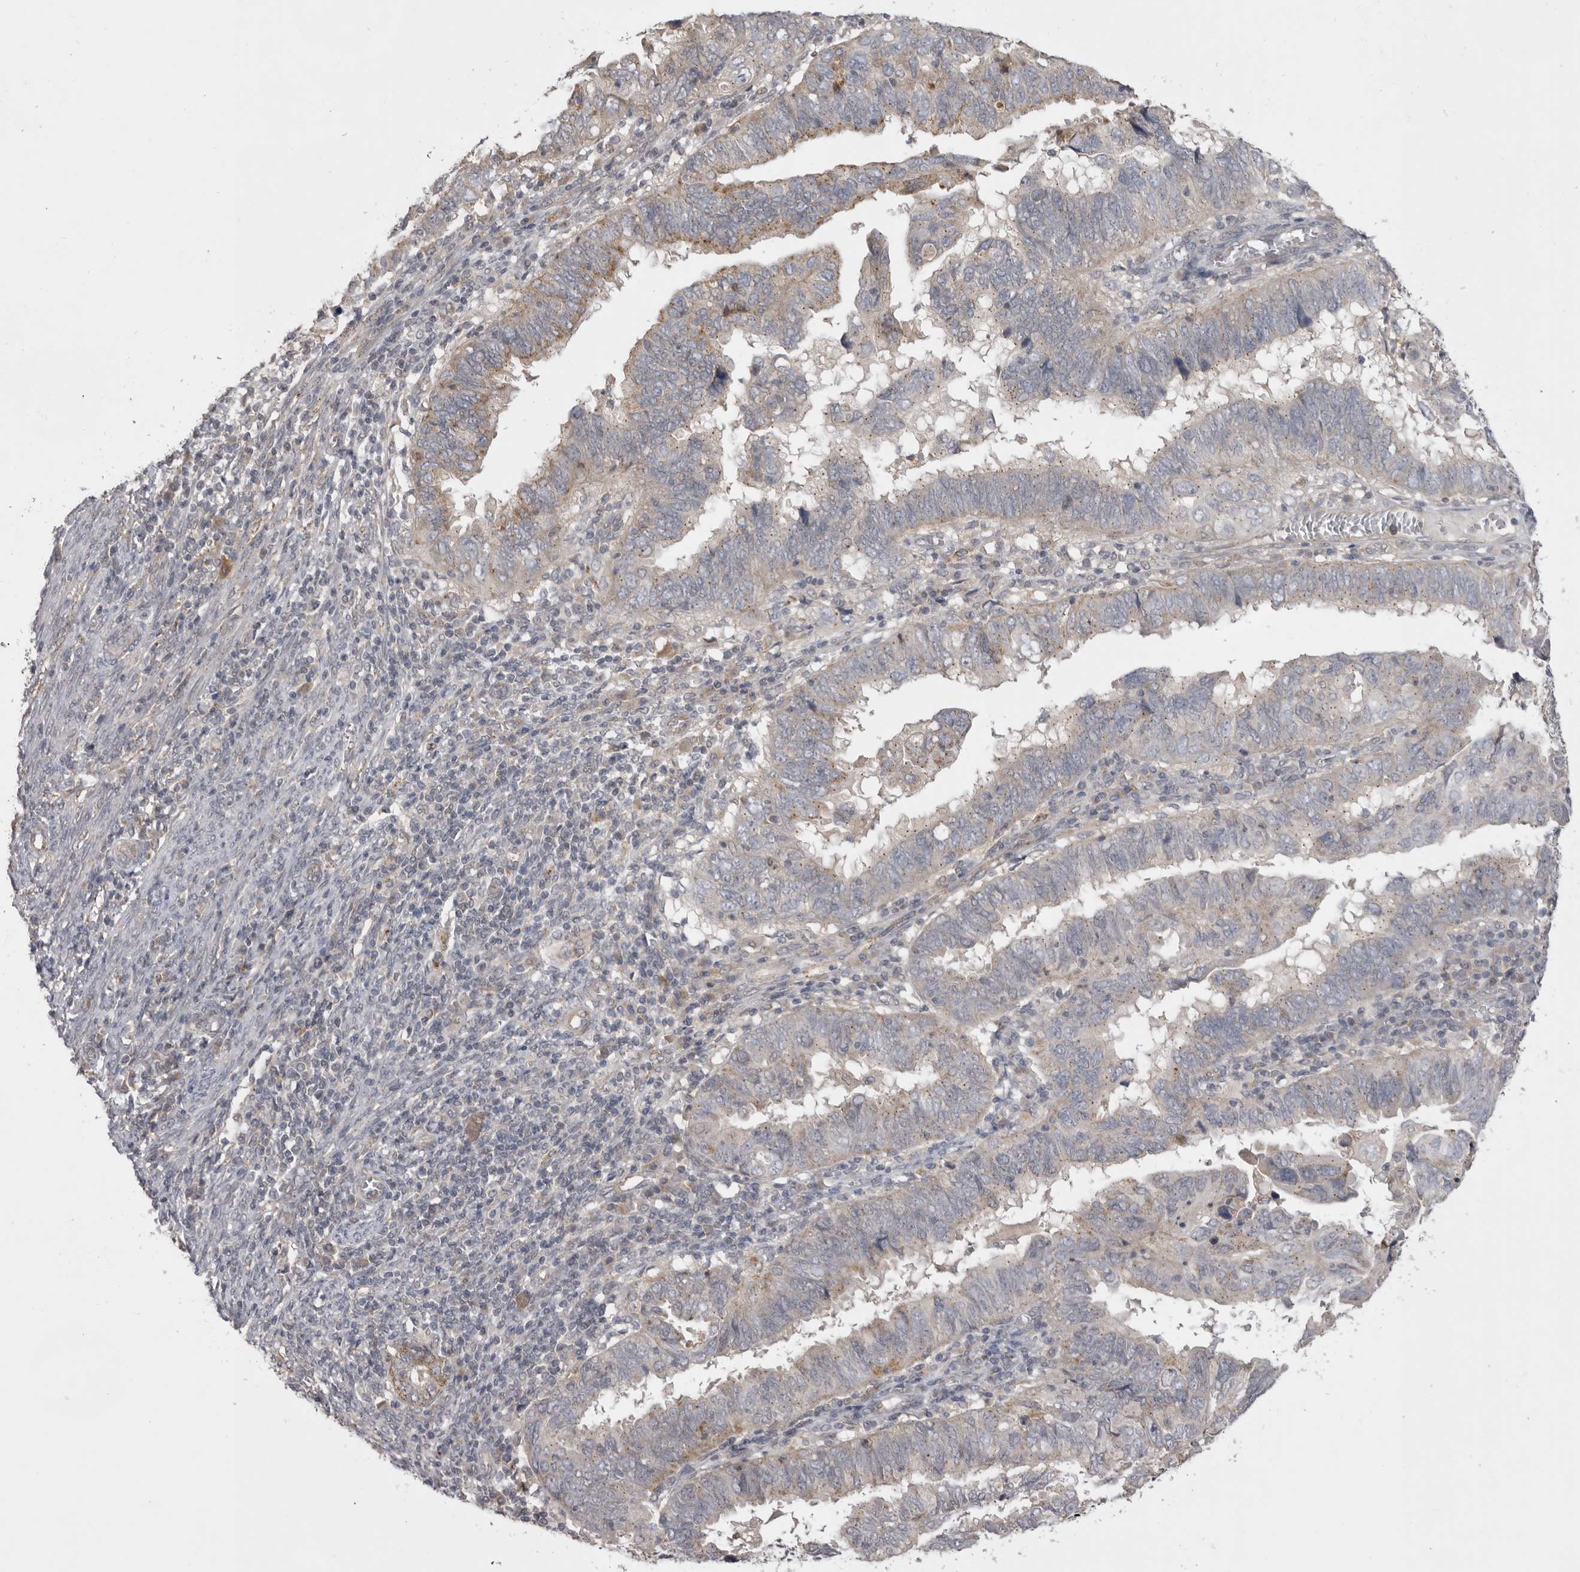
{"staining": {"intensity": "moderate", "quantity": "<25%", "location": "cytoplasmic/membranous"}, "tissue": "endometrial cancer", "cell_type": "Tumor cells", "image_type": "cancer", "snomed": [{"axis": "morphology", "description": "Adenocarcinoma, NOS"}, {"axis": "topography", "description": "Uterus"}], "caption": "A low amount of moderate cytoplasmic/membranous positivity is appreciated in approximately <25% of tumor cells in endometrial cancer tissue.", "gene": "TLR3", "patient": {"sex": "female", "age": 77}}